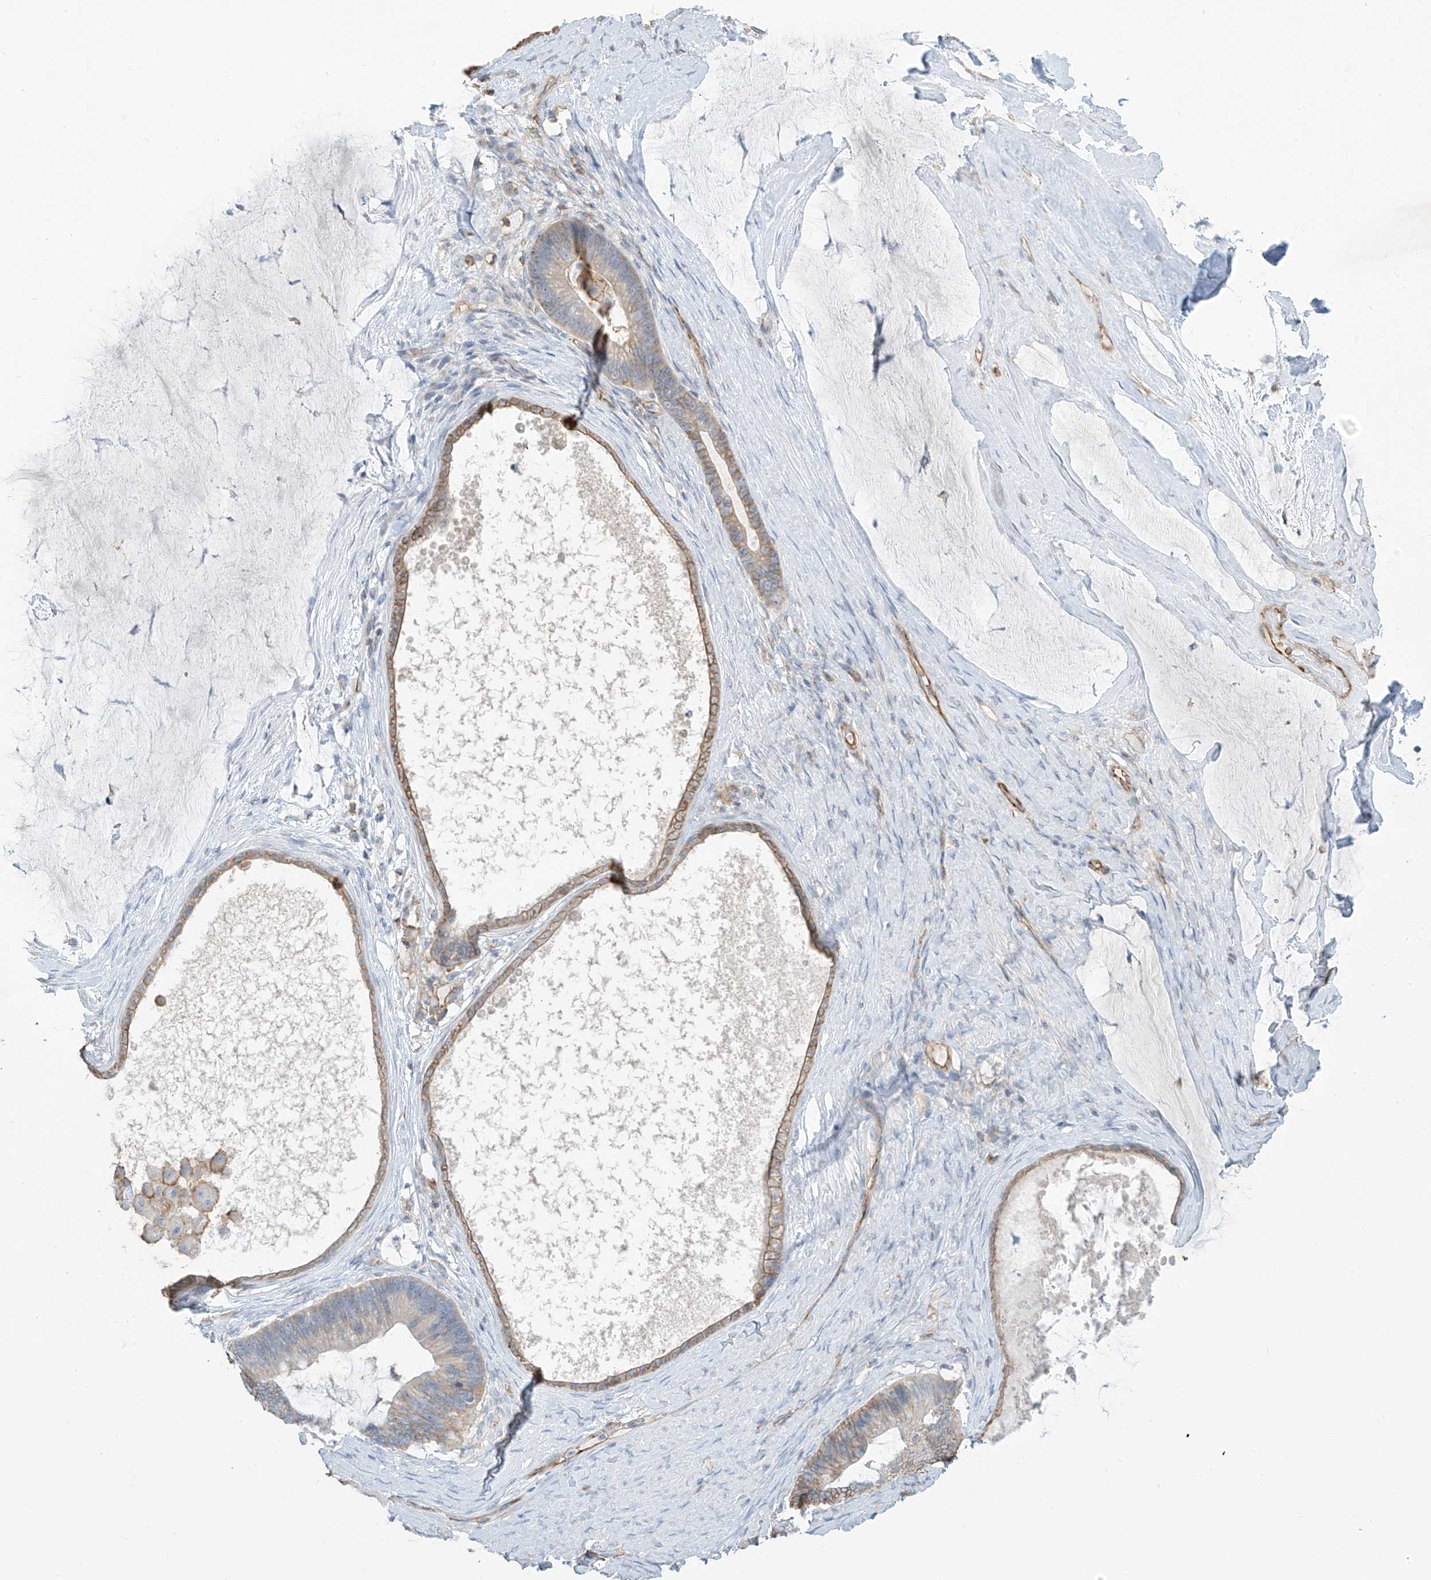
{"staining": {"intensity": "moderate", "quantity": "25%-75%", "location": "cytoplasmic/membranous"}, "tissue": "ovarian cancer", "cell_type": "Tumor cells", "image_type": "cancer", "snomed": [{"axis": "morphology", "description": "Cystadenocarcinoma, mucinous, NOS"}, {"axis": "topography", "description": "Ovary"}], "caption": "Immunohistochemistry of human ovarian mucinous cystadenocarcinoma exhibits medium levels of moderate cytoplasmic/membranous expression in approximately 25%-75% of tumor cells.", "gene": "ZNF846", "patient": {"sex": "female", "age": 61}}